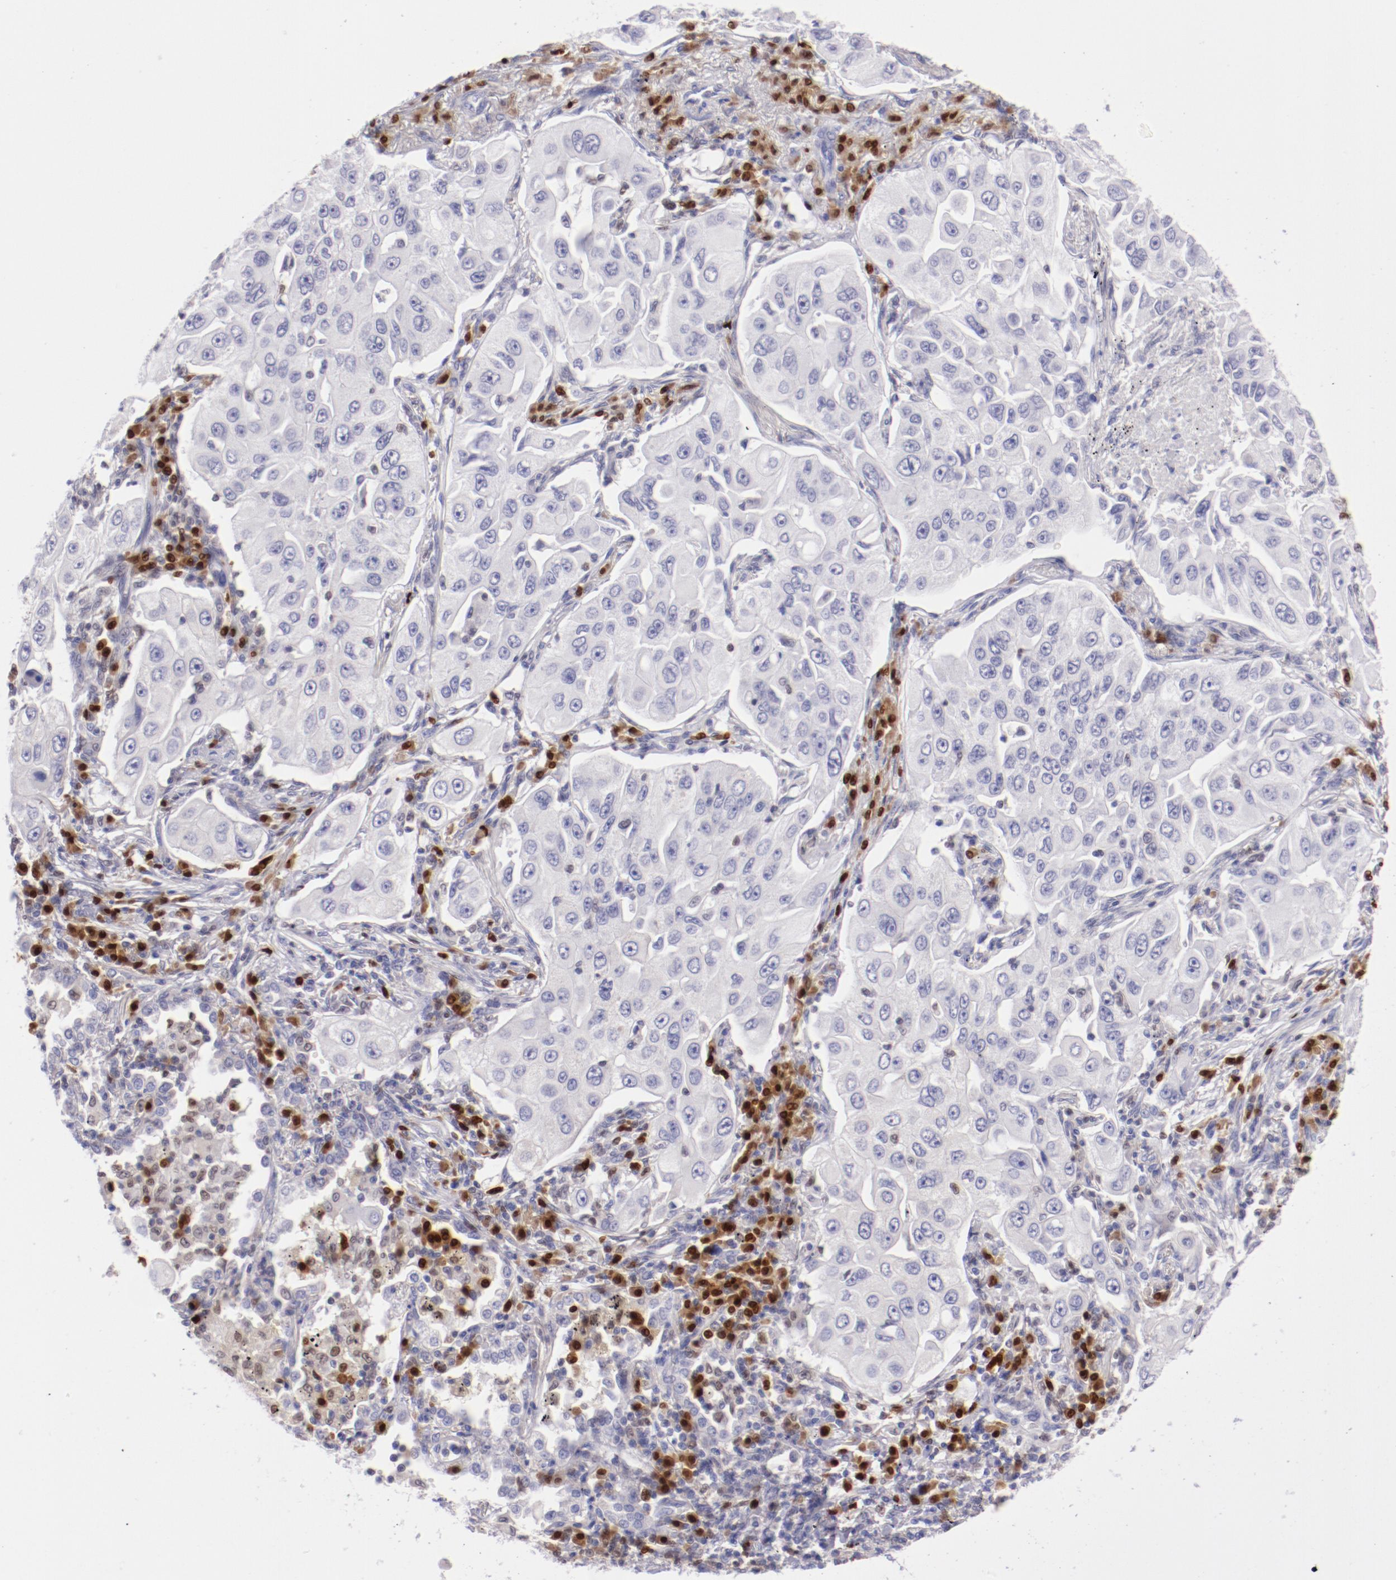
{"staining": {"intensity": "negative", "quantity": "none", "location": "none"}, "tissue": "lung cancer", "cell_type": "Tumor cells", "image_type": "cancer", "snomed": [{"axis": "morphology", "description": "Adenocarcinoma, NOS"}, {"axis": "topography", "description": "Lung"}], "caption": "The image demonstrates no significant expression in tumor cells of lung cancer. The staining is performed using DAB brown chromogen with nuclei counter-stained in using hematoxylin.", "gene": "IRF8", "patient": {"sex": "male", "age": 84}}